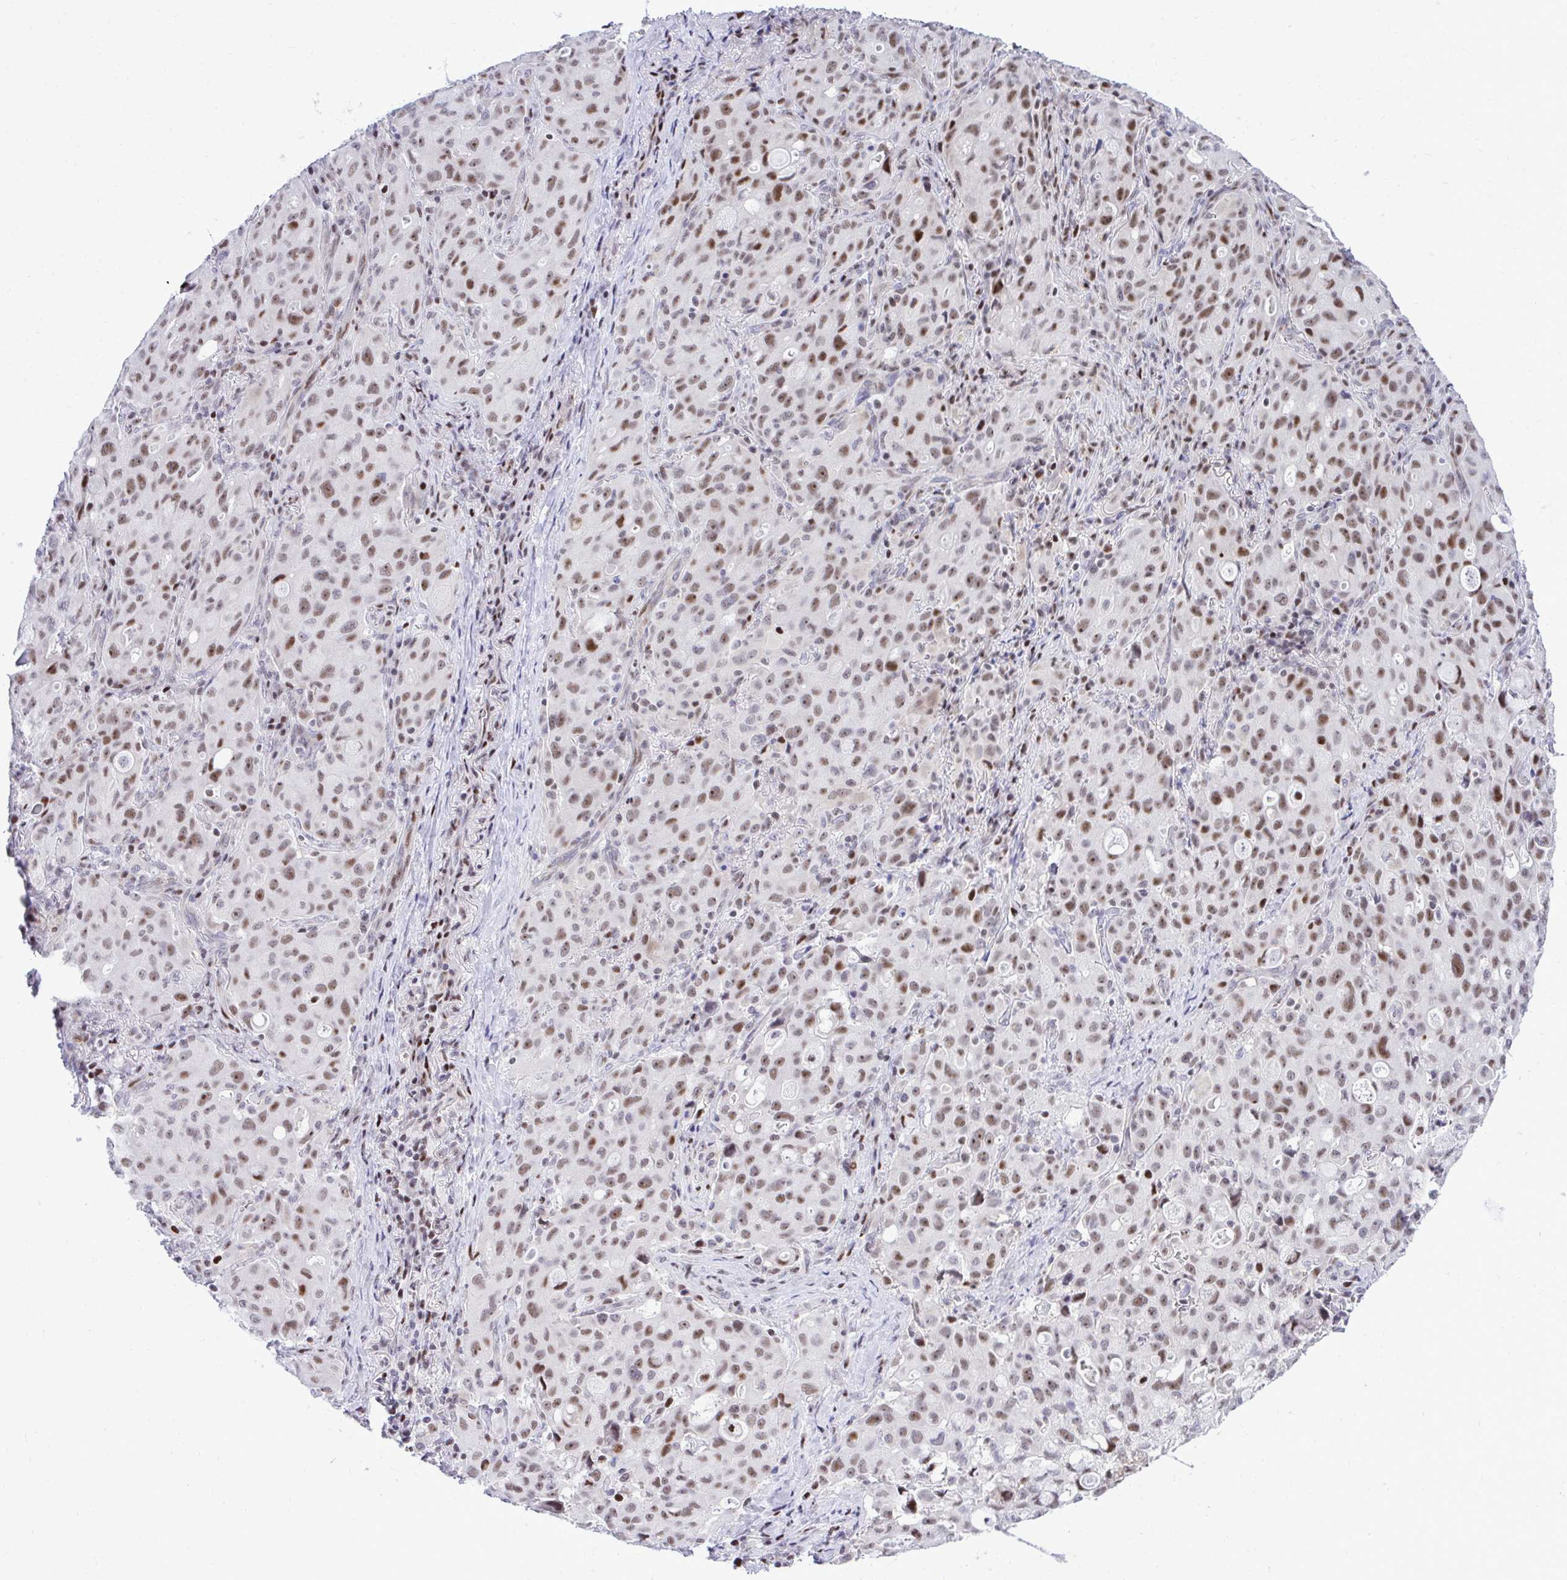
{"staining": {"intensity": "moderate", "quantity": ">75%", "location": "nuclear"}, "tissue": "lung cancer", "cell_type": "Tumor cells", "image_type": "cancer", "snomed": [{"axis": "morphology", "description": "Adenocarcinoma, NOS"}, {"axis": "topography", "description": "Lung"}], "caption": "Immunohistochemistry (IHC) of human lung adenocarcinoma reveals medium levels of moderate nuclear staining in about >75% of tumor cells.", "gene": "C14orf39", "patient": {"sex": "female", "age": 44}}